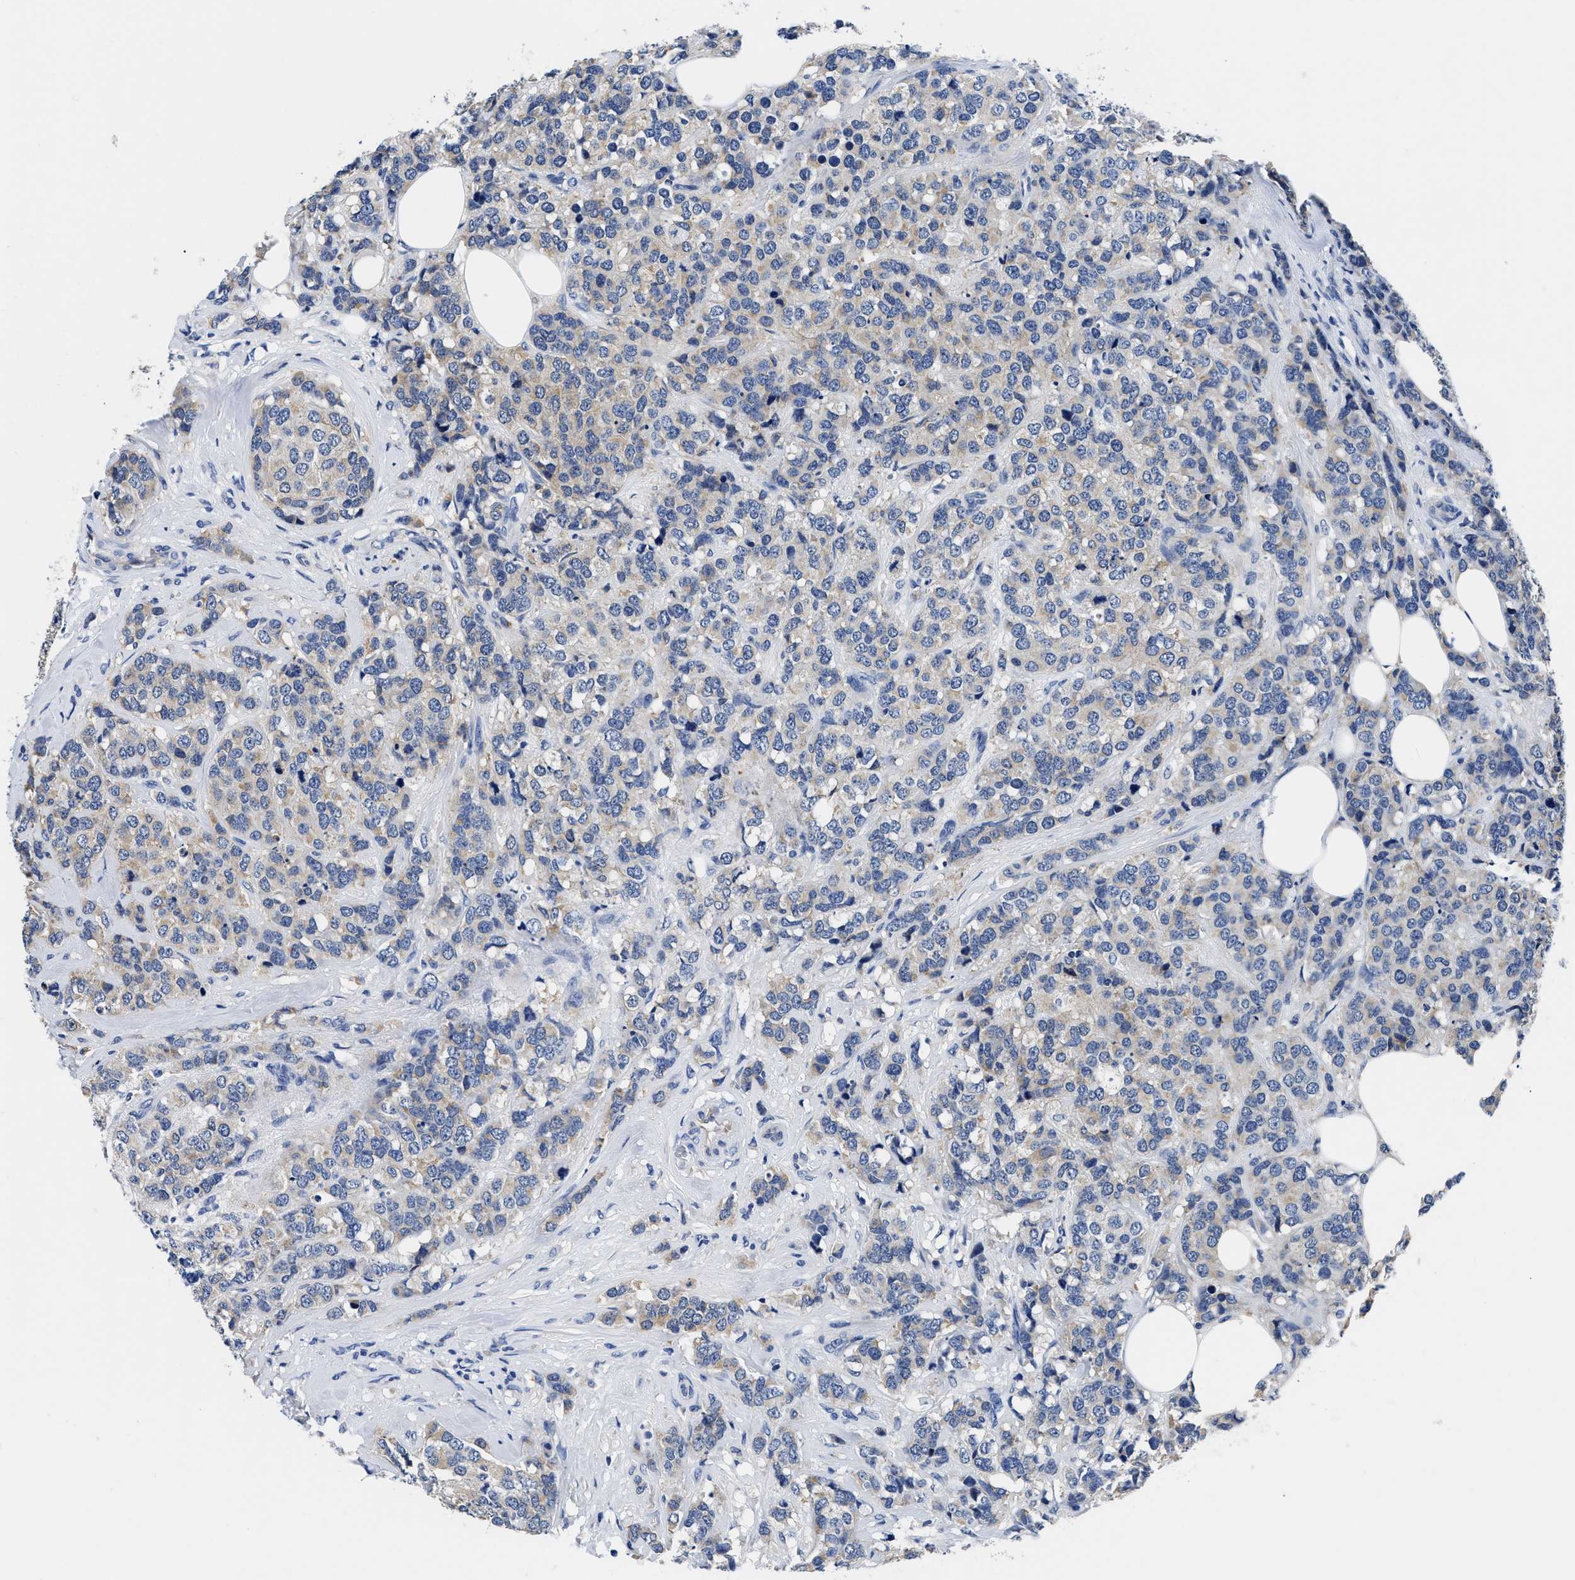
{"staining": {"intensity": "negative", "quantity": "none", "location": "none"}, "tissue": "breast cancer", "cell_type": "Tumor cells", "image_type": "cancer", "snomed": [{"axis": "morphology", "description": "Lobular carcinoma"}, {"axis": "topography", "description": "Breast"}], "caption": "Immunohistochemistry of human breast cancer displays no staining in tumor cells.", "gene": "SLC35F1", "patient": {"sex": "female", "age": 59}}